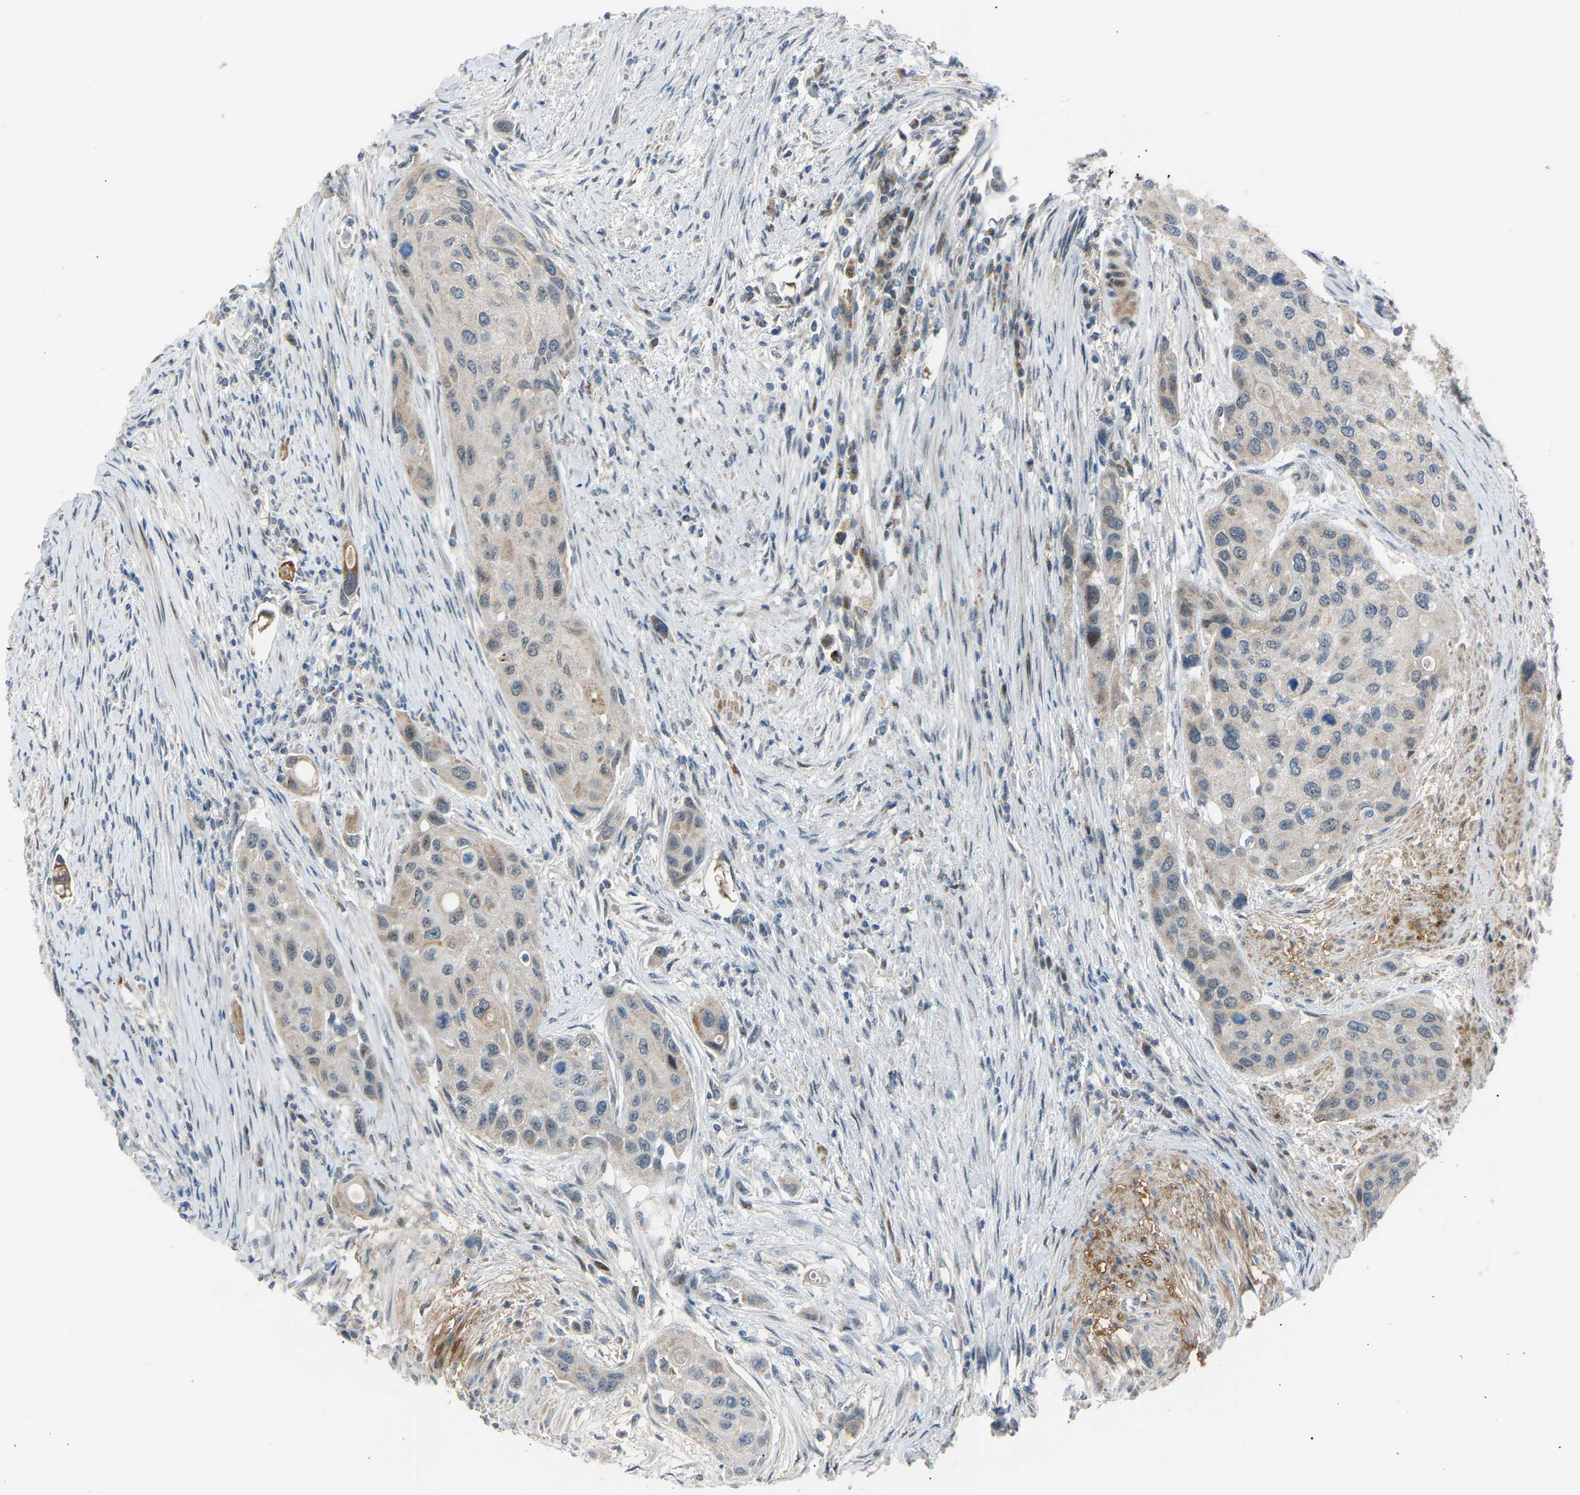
{"staining": {"intensity": "negative", "quantity": "none", "location": "none"}, "tissue": "urothelial cancer", "cell_type": "Tumor cells", "image_type": "cancer", "snomed": [{"axis": "morphology", "description": "Urothelial carcinoma, High grade"}, {"axis": "topography", "description": "Urinary bladder"}], "caption": "Tumor cells are negative for brown protein staining in high-grade urothelial carcinoma.", "gene": "VPS41", "patient": {"sex": "female", "age": 56}}